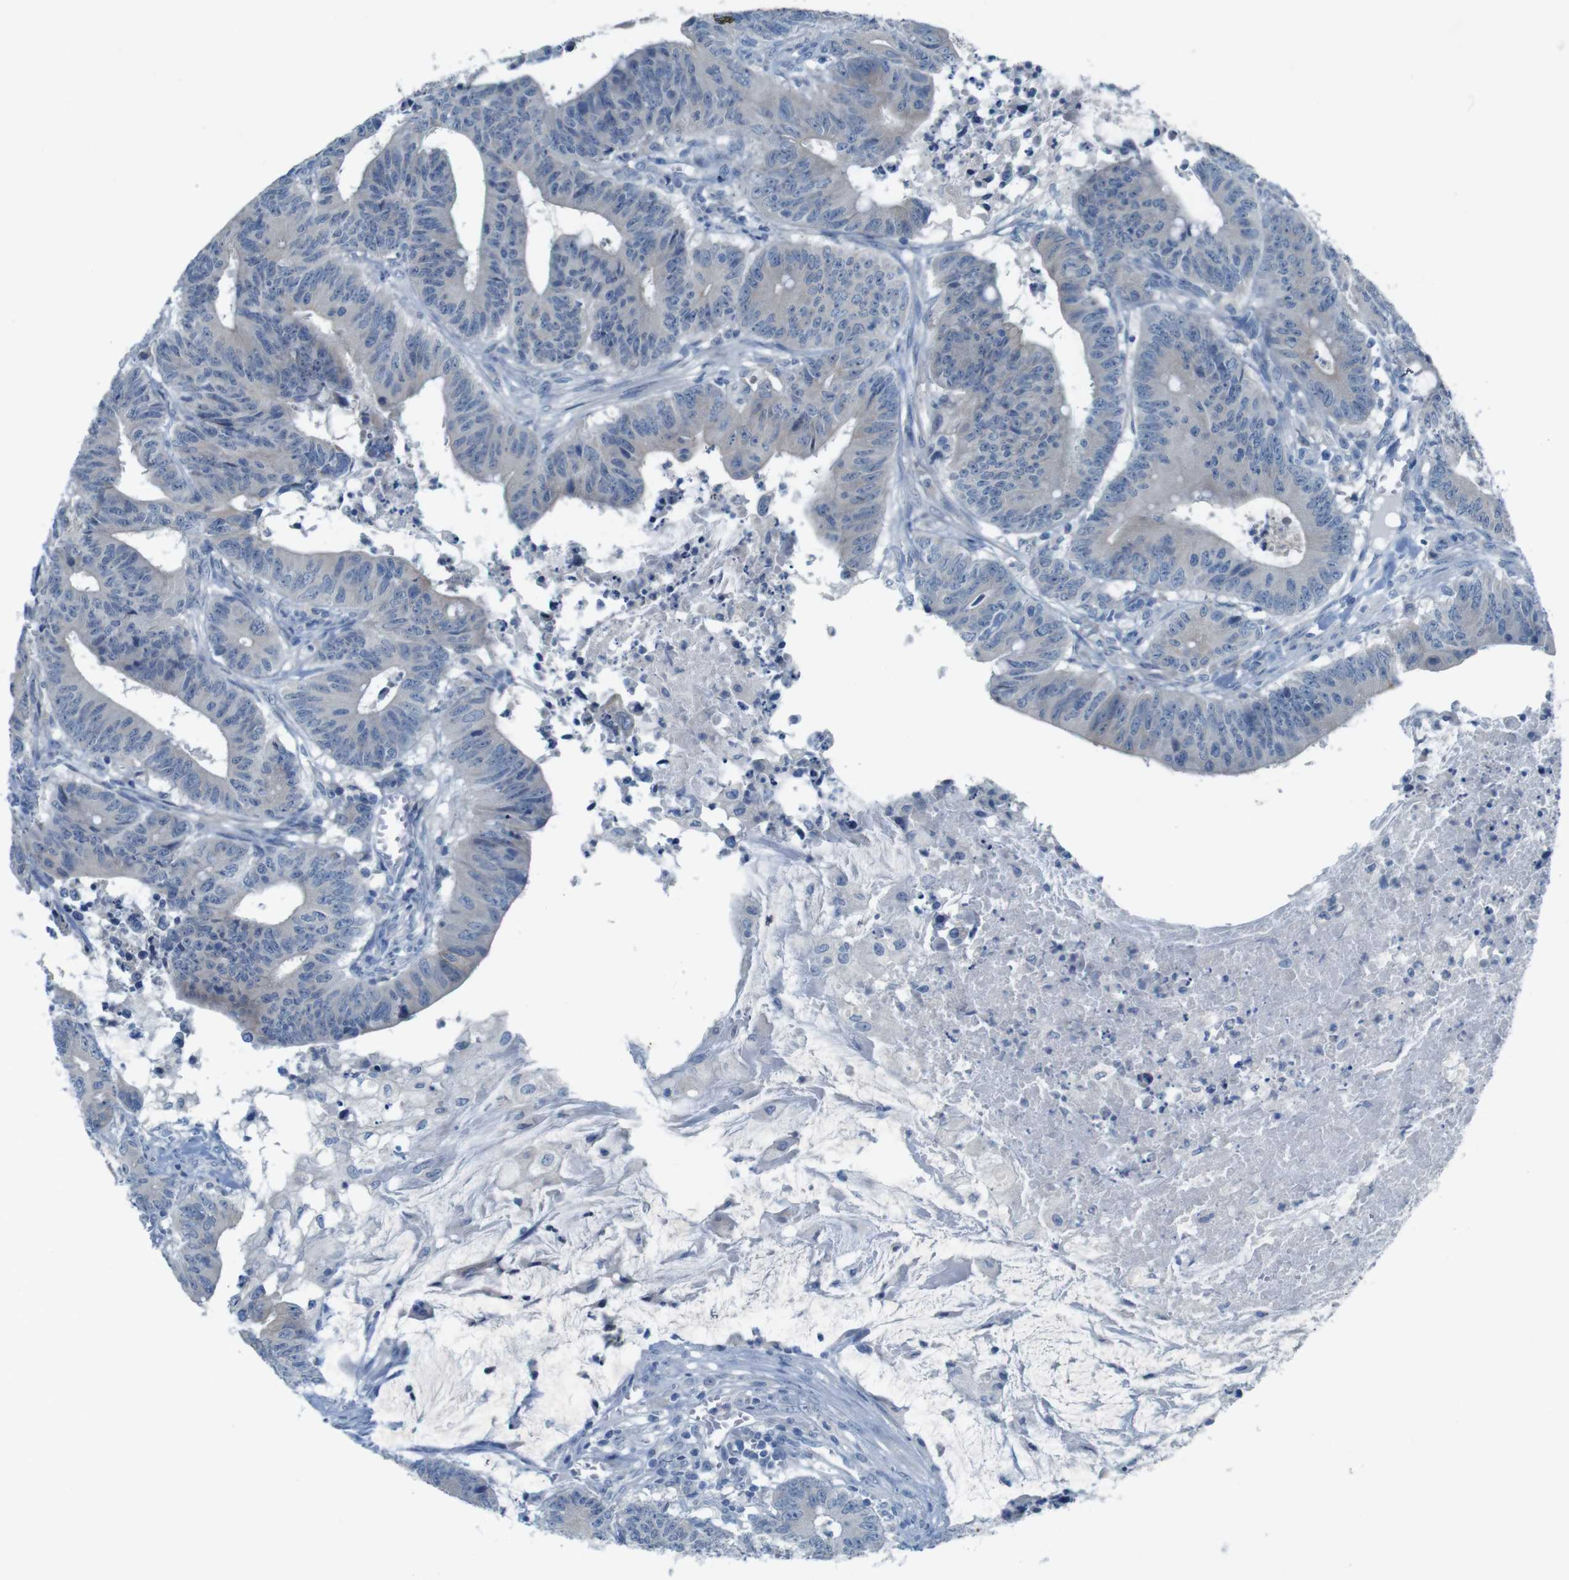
{"staining": {"intensity": "negative", "quantity": "none", "location": "none"}, "tissue": "colorectal cancer", "cell_type": "Tumor cells", "image_type": "cancer", "snomed": [{"axis": "morphology", "description": "Adenocarcinoma, NOS"}, {"axis": "topography", "description": "Colon"}], "caption": "Immunohistochemistry photomicrograph of colorectal cancer stained for a protein (brown), which reveals no staining in tumor cells.", "gene": "MOGAT3", "patient": {"sex": "male", "age": 45}}